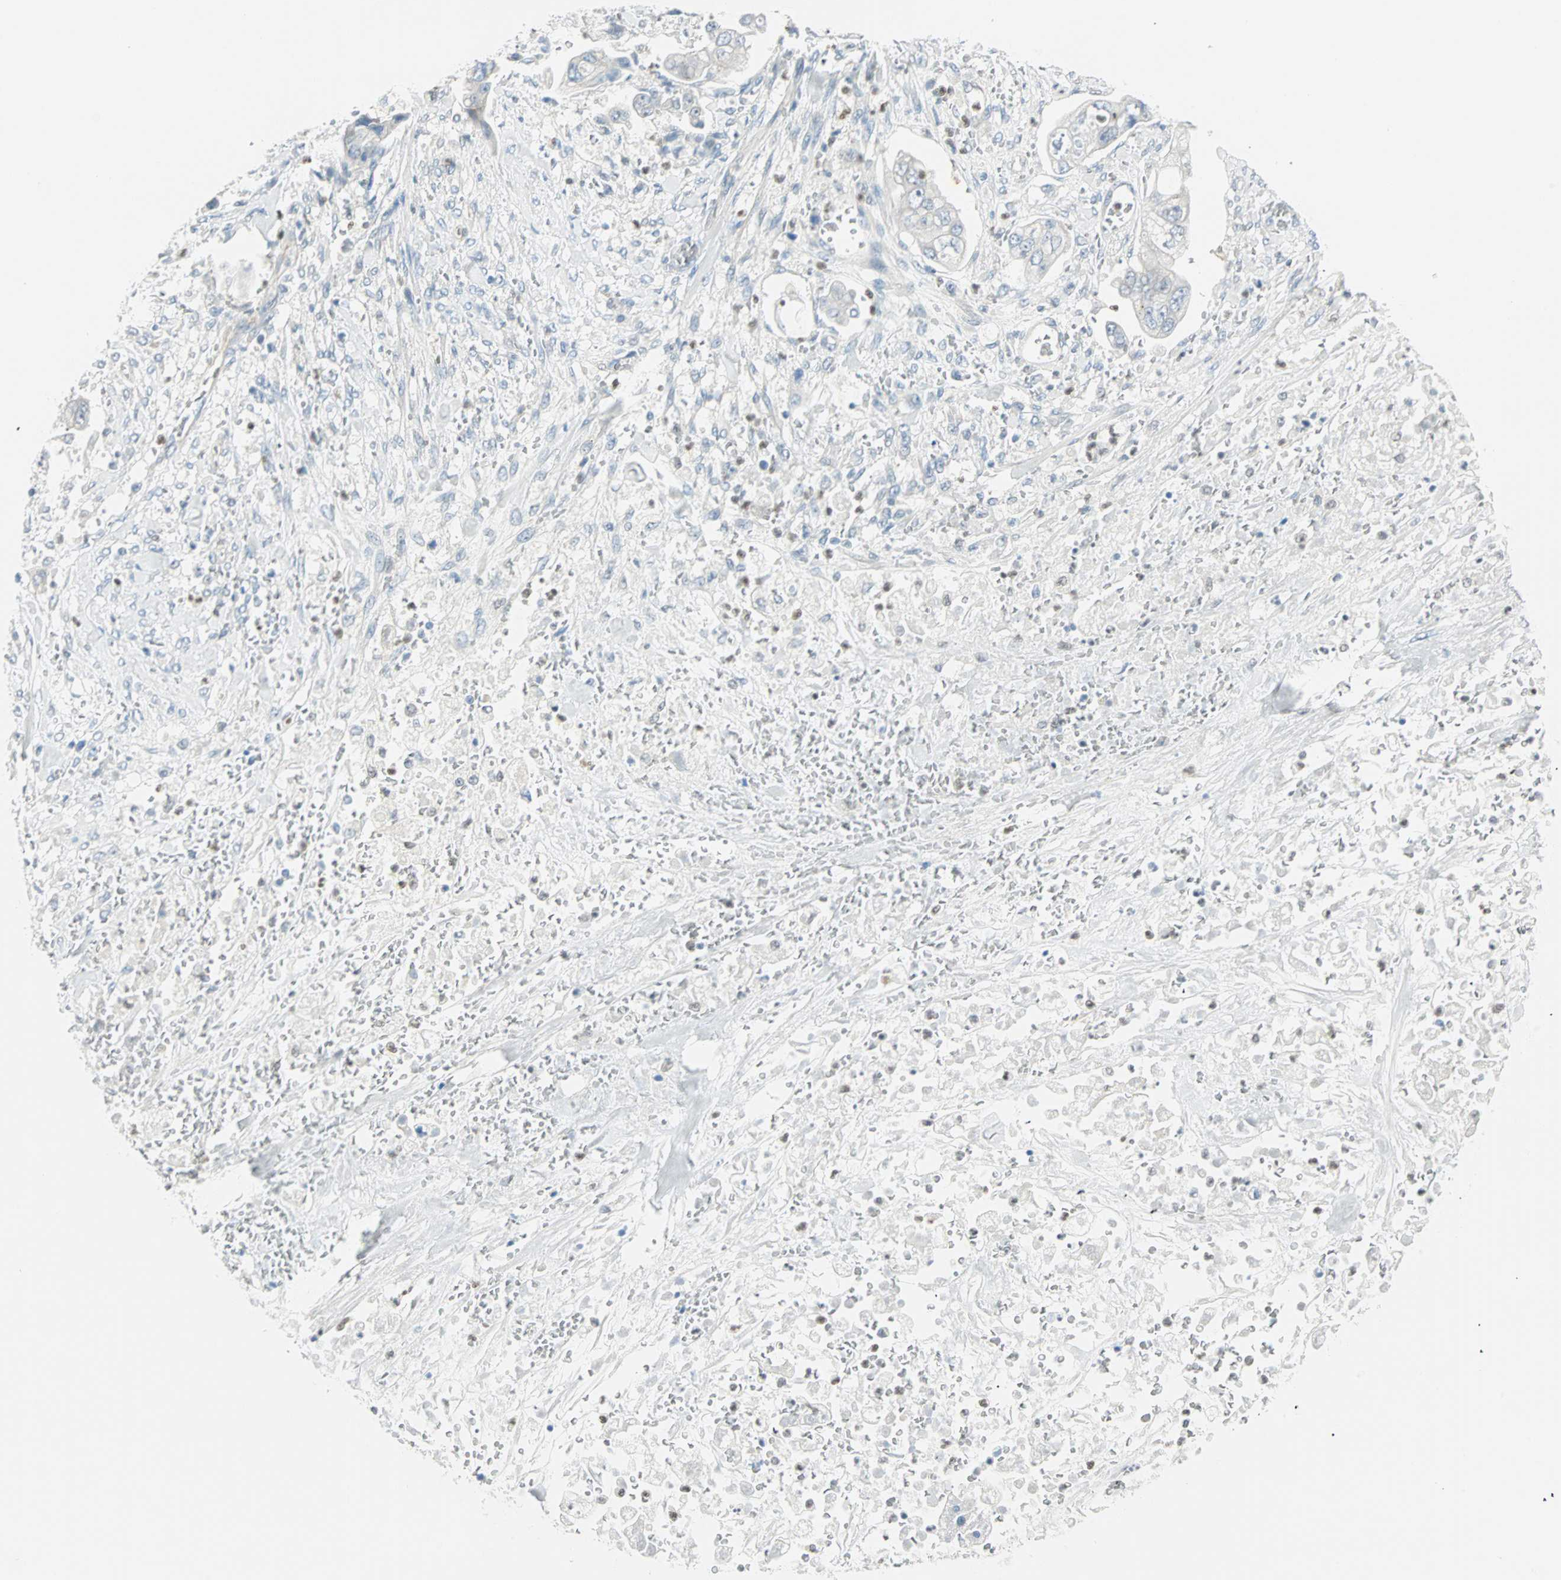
{"staining": {"intensity": "negative", "quantity": "none", "location": "none"}, "tissue": "stomach cancer", "cell_type": "Tumor cells", "image_type": "cancer", "snomed": [{"axis": "morphology", "description": "Adenocarcinoma, NOS"}, {"axis": "topography", "description": "Stomach"}], "caption": "The IHC histopathology image has no significant positivity in tumor cells of adenocarcinoma (stomach) tissue. (DAB IHC with hematoxylin counter stain).", "gene": "MLLT10", "patient": {"sex": "male", "age": 62}}